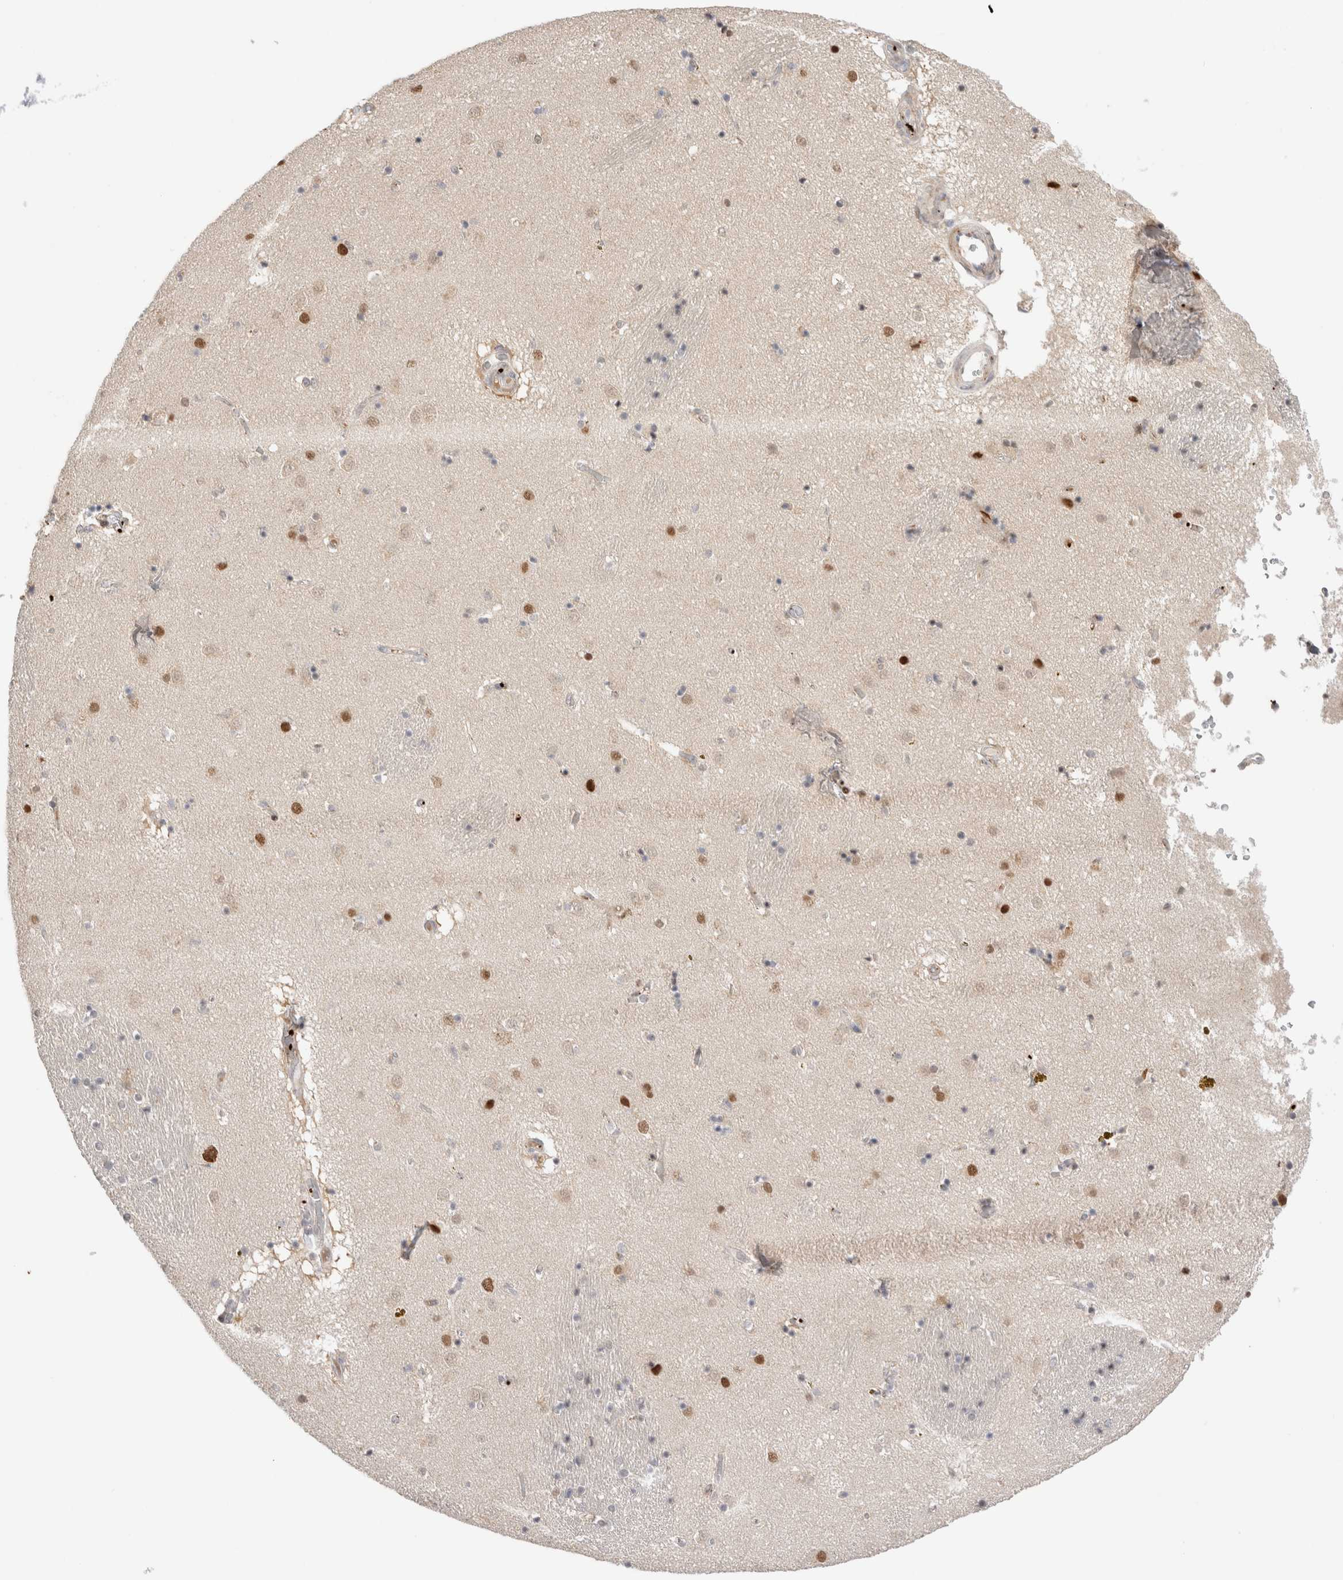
{"staining": {"intensity": "strong", "quantity": "<25%", "location": "nuclear"}, "tissue": "caudate", "cell_type": "Glial cells", "image_type": "normal", "snomed": [{"axis": "morphology", "description": "Normal tissue, NOS"}, {"axis": "topography", "description": "Lateral ventricle wall"}], "caption": "This is an image of IHC staining of normal caudate, which shows strong staining in the nuclear of glial cells.", "gene": "VPS28", "patient": {"sex": "male", "age": 70}}